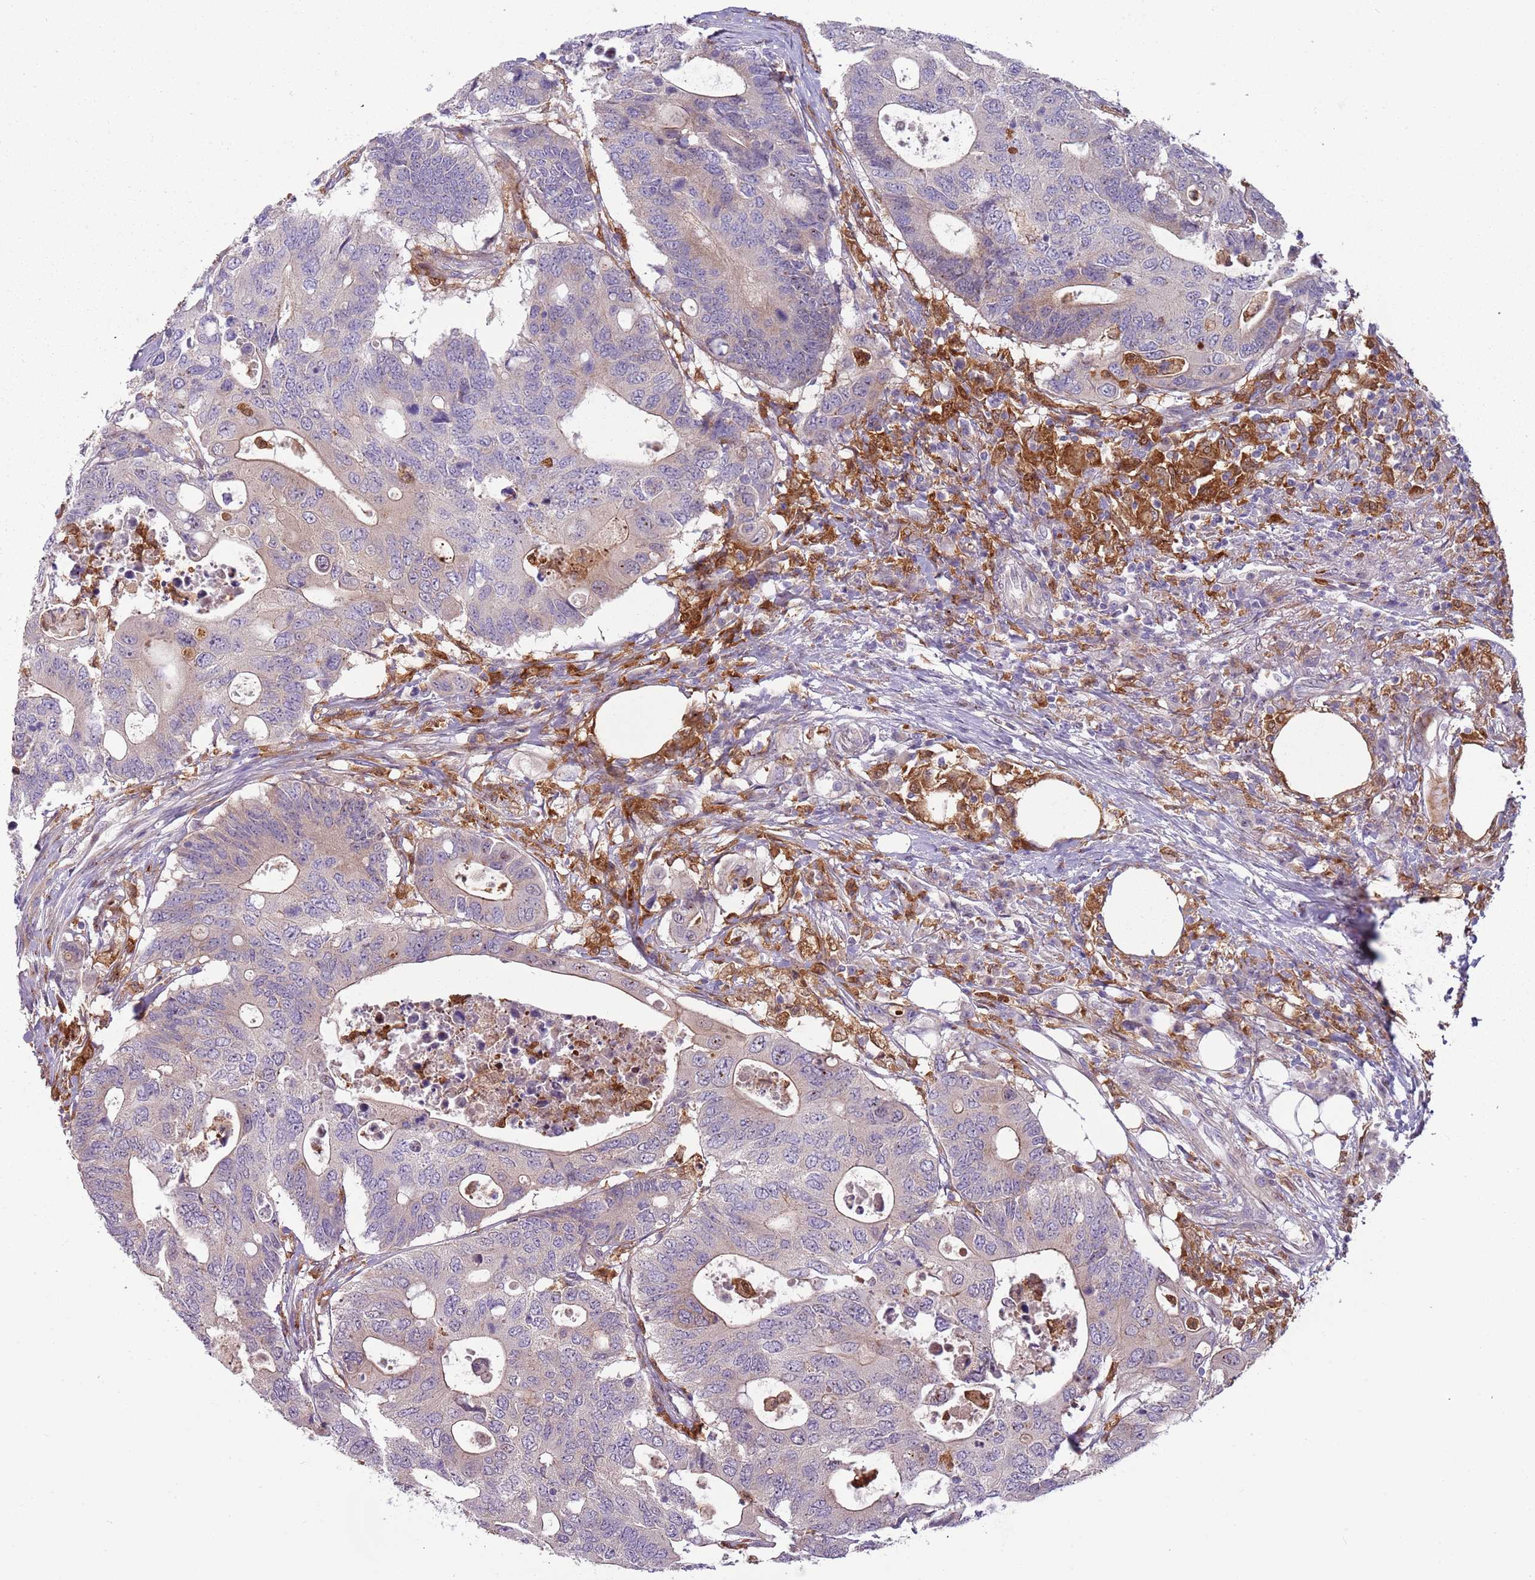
{"staining": {"intensity": "negative", "quantity": "none", "location": "none"}, "tissue": "colorectal cancer", "cell_type": "Tumor cells", "image_type": "cancer", "snomed": [{"axis": "morphology", "description": "Adenocarcinoma, NOS"}, {"axis": "topography", "description": "Colon"}], "caption": "Immunohistochemistry (IHC) image of neoplastic tissue: colorectal cancer stained with DAB (3,3'-diaminobenzidine) displays no significant protein staining in tumor cells. (IHC, brightfield microscopy, high magnification).", "gene": "NADK", "patient": {"sex": "male", "age": 71}}